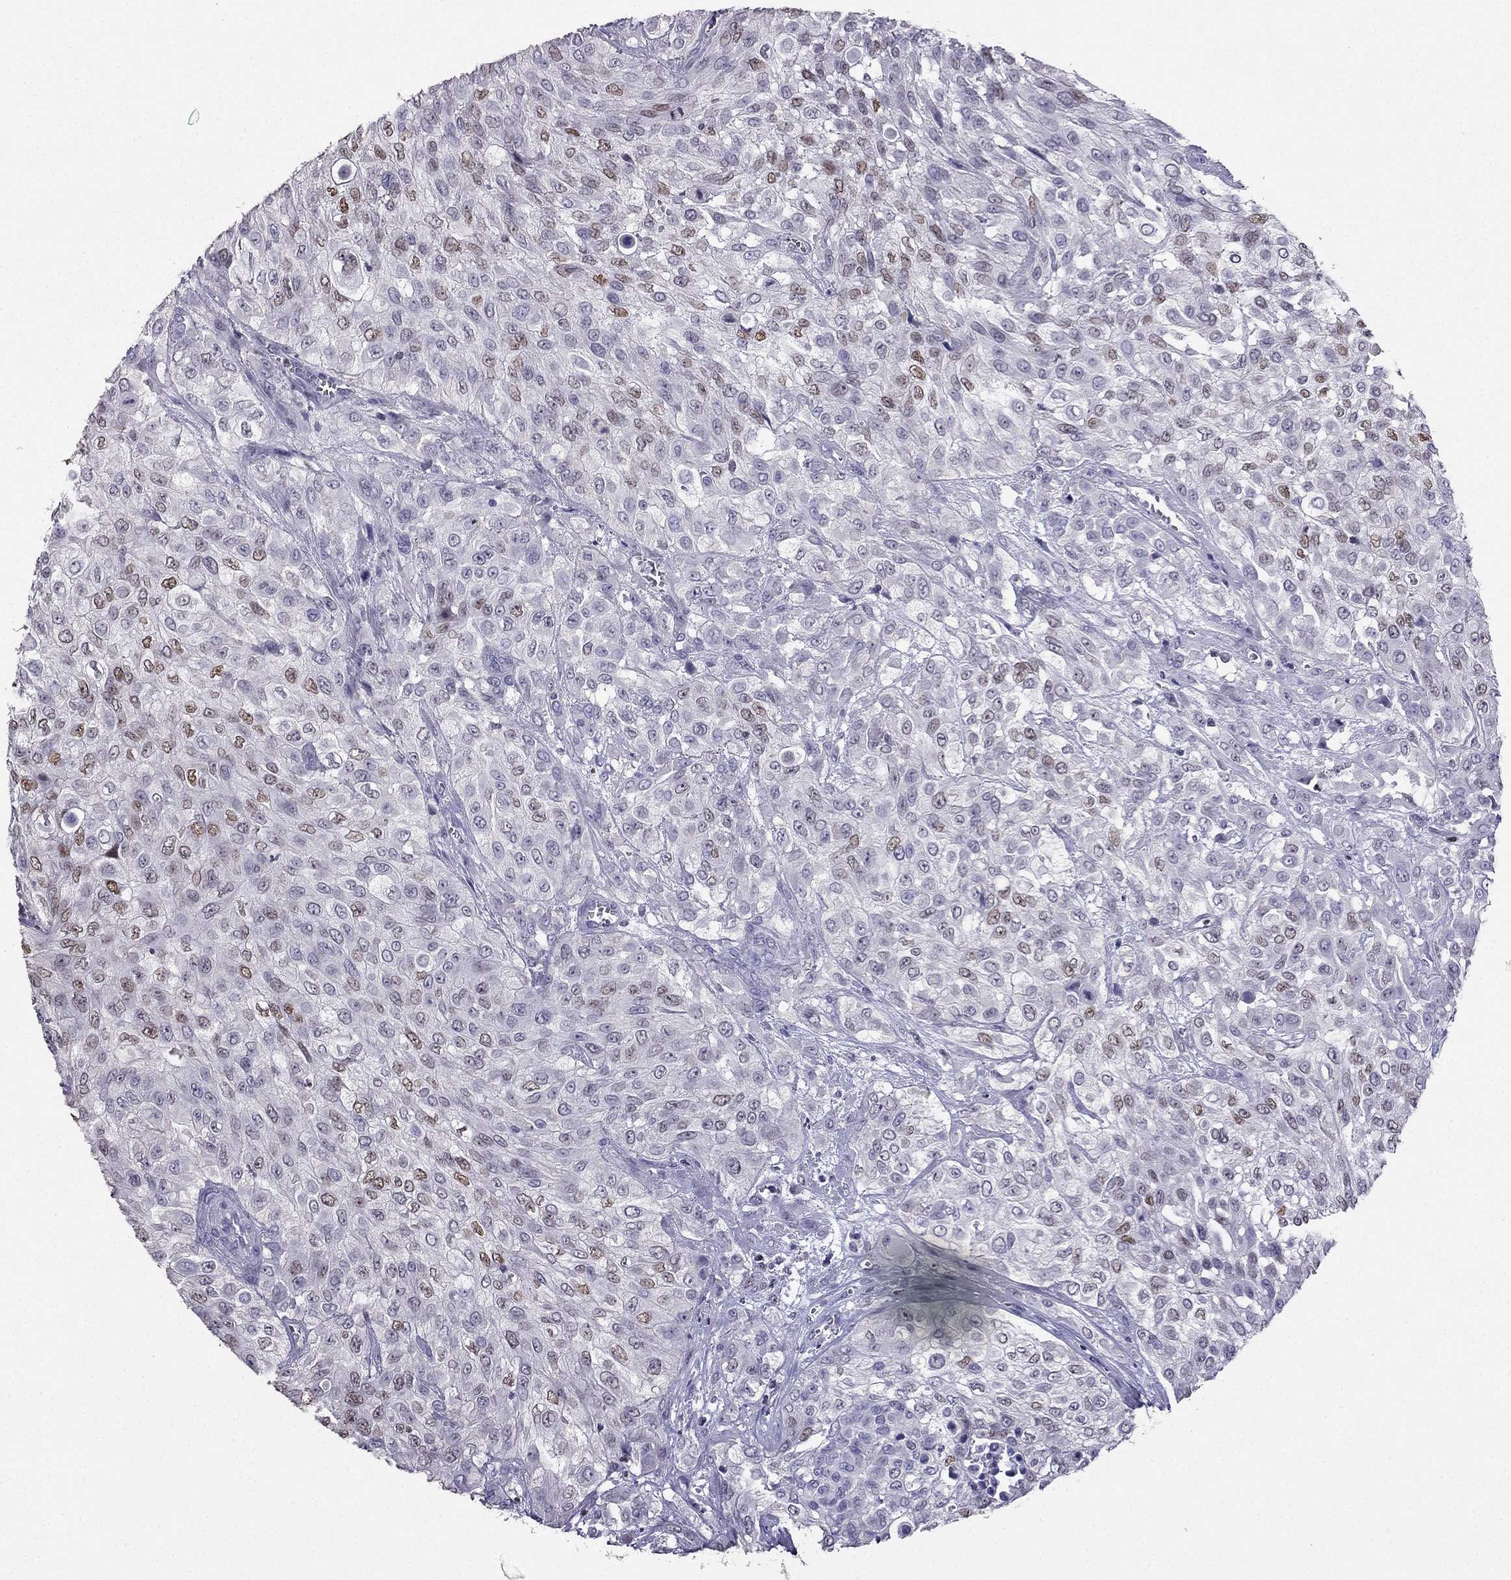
{"staining": {"intensity": "moderate", "quantity": "25%-75%", "location": "nuclear"}, "tissue": "urothelial cancer", "cell_type": "Tumor cells", "image_type": "cancer", "snomed": [{"axis": "morphology", "description": "Urothelial carcinoma, High grade"}, {"axis": "topography", "description": "Urinary bladder"}], "caption": "Protein positivity by immunohistochemistry displays moderate nuclear expression in about 25%-75% of tumor cells in urothelial carcinoma (high-grade).", "gene": "ARID3A", "patient": {"sex": "male", "age": 57}}